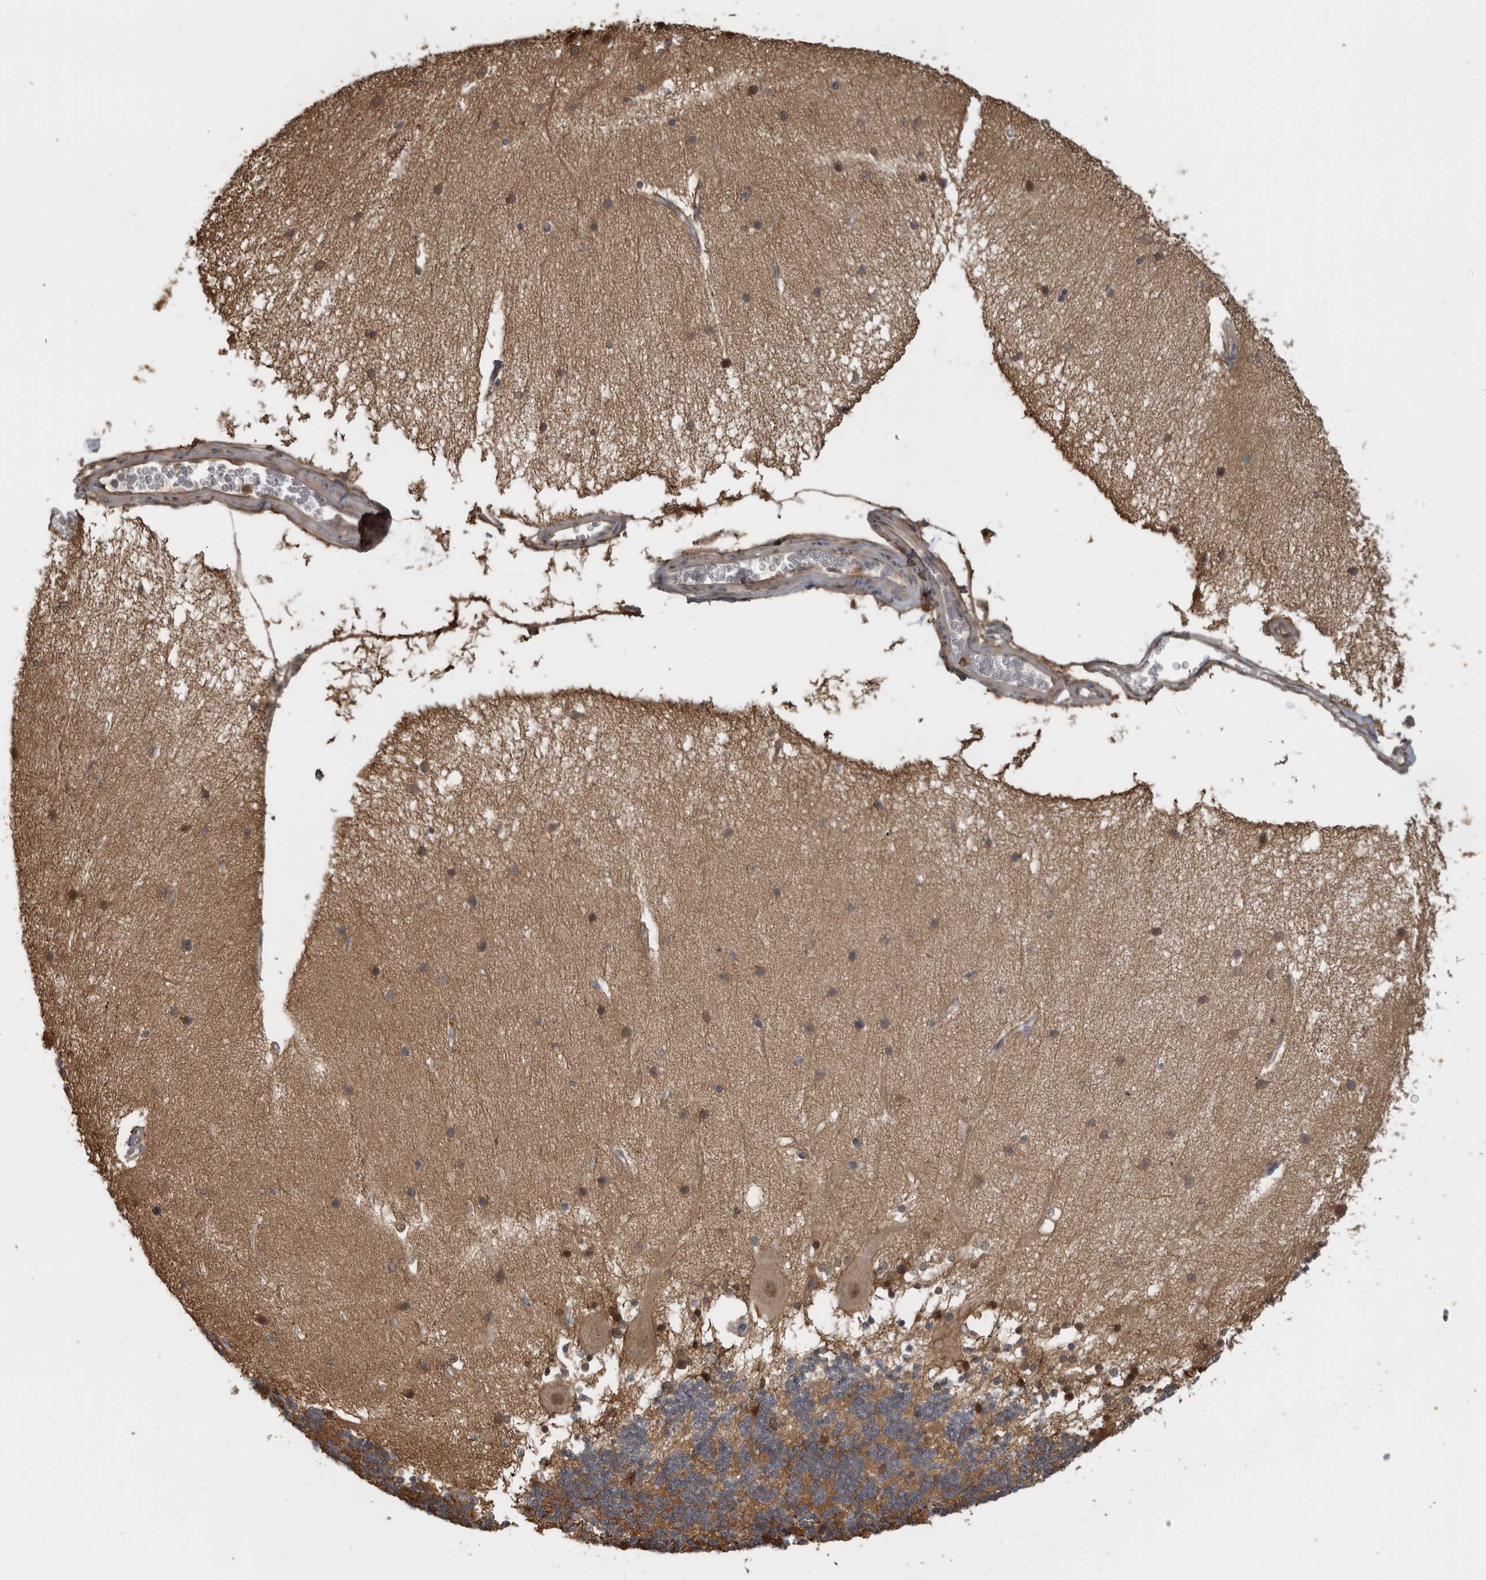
{"staining": {"intensity": "moderate", "quantity": "<25%", "location": "cytoplasmic/membranous"}, "tissue": "cerebellum", "cell_type": "Cells in granular layer", "image_type": "normal", "snomed": [{"axis": "morphology", "description": "Normal tissue, NOS"}, {"axis": "topography", "description": "Cerebellum"}], "caption": "Immunohistochemical staining of unremarkable human cerebellum shows <25% levels of moderate cytoplasmic/membranous protein expression in about <25% of cells in granular layer.", "gene": "USH1G", "patient": {"sex": "female", "age": 54}}